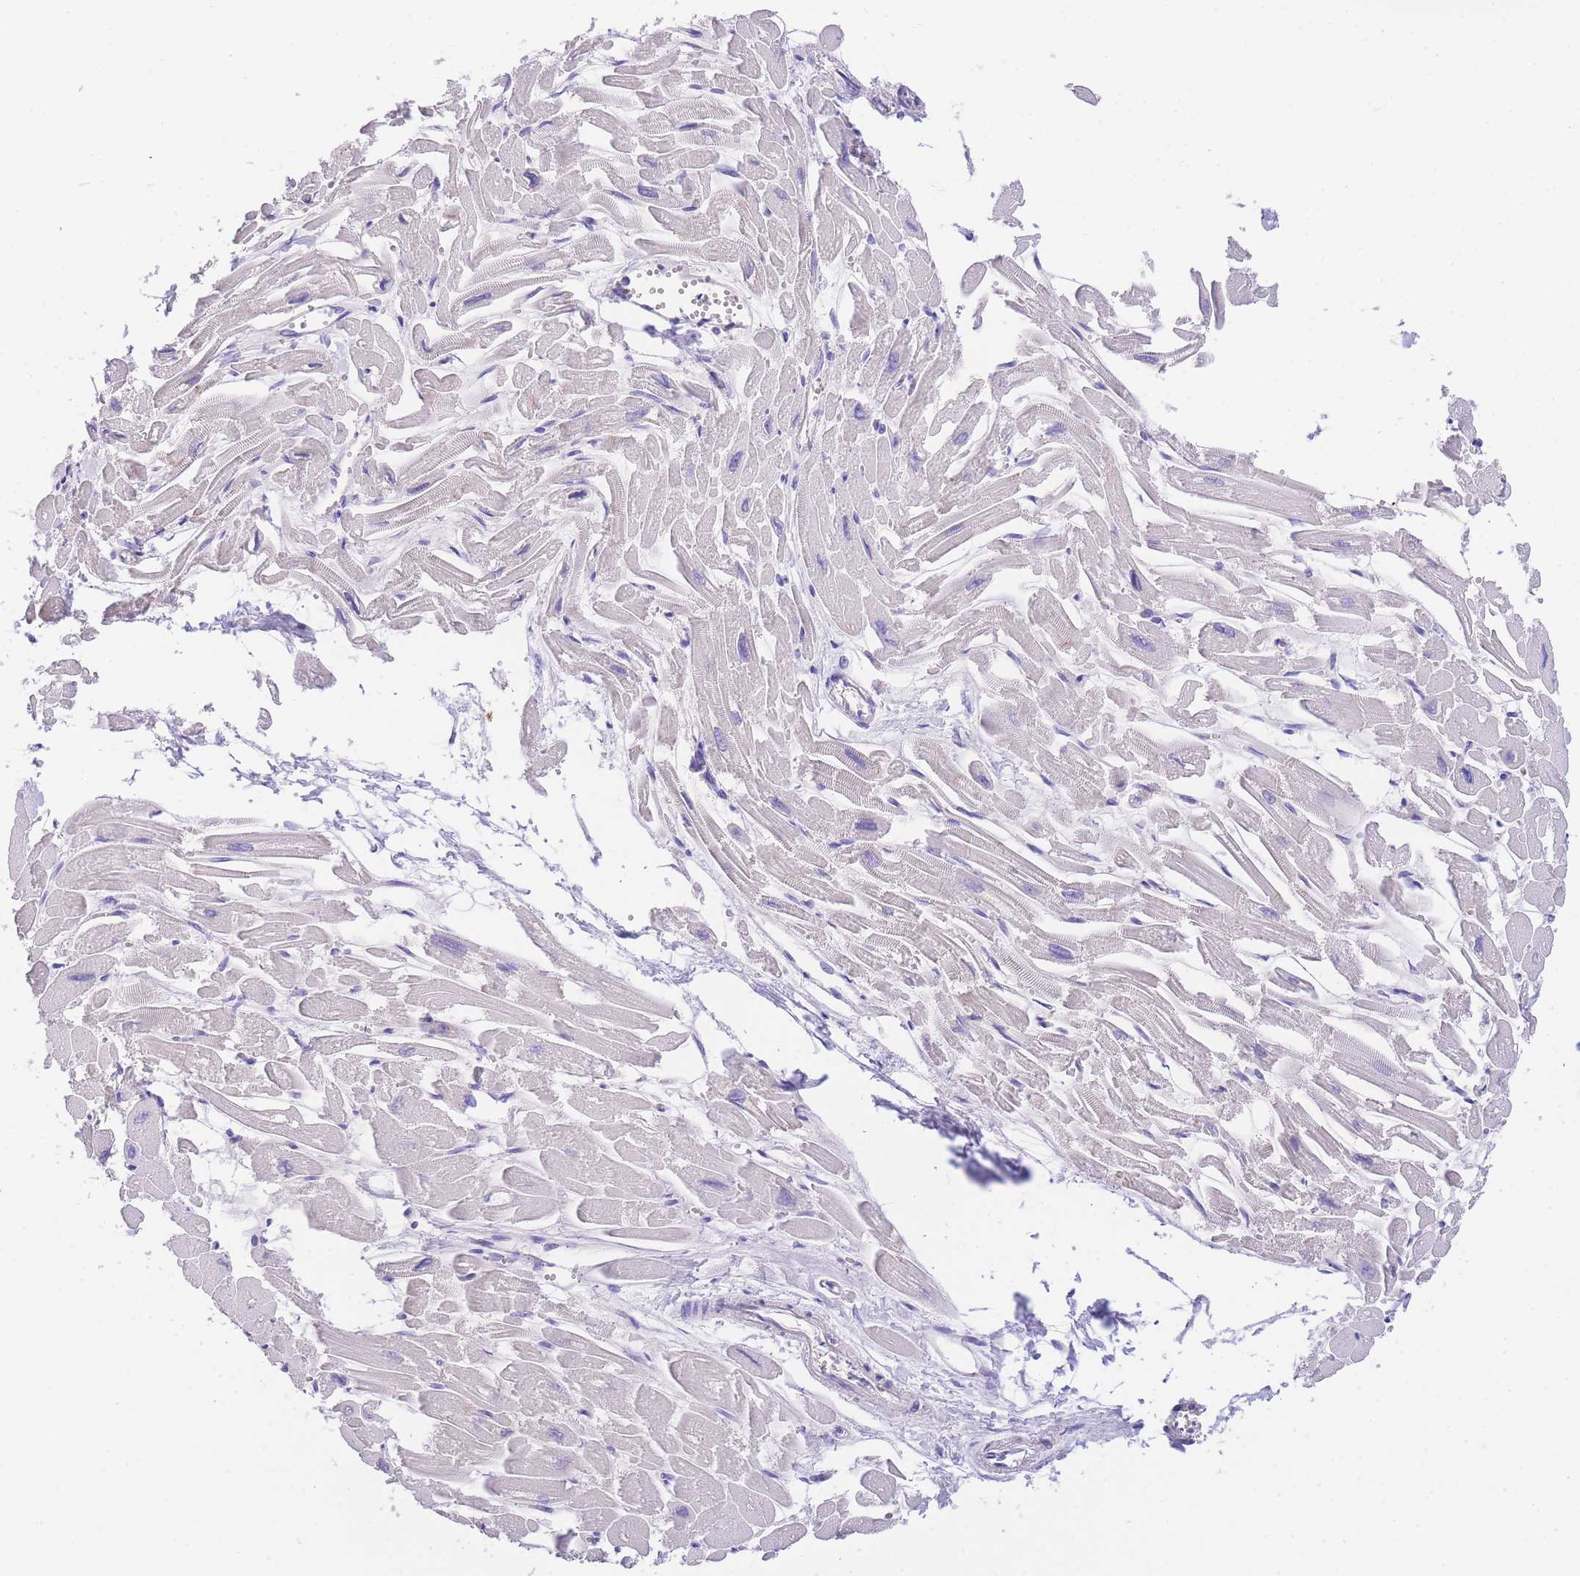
{"staining": {"intensity": "negative", "quantity": "none", "location": "none"}, "tissue": "heart muscle", "cell_type": "Cardiomyocytes", "image_type": "normal", "snomed": [{"axis": "morphology", "description": "Normal tissue, NOS"}, {"axis": "topography", "description": "Heart"}], "caption": "This is a micrograph of IHC staining of normal heart muscle, which shows no staining in cardiomyocytes. The staining is performed using DAB brown chromogen with nuclei counter-stained in using hematoxylin.", "gene": "EPN2", "patient": {"sex": "male", "age": 54}}